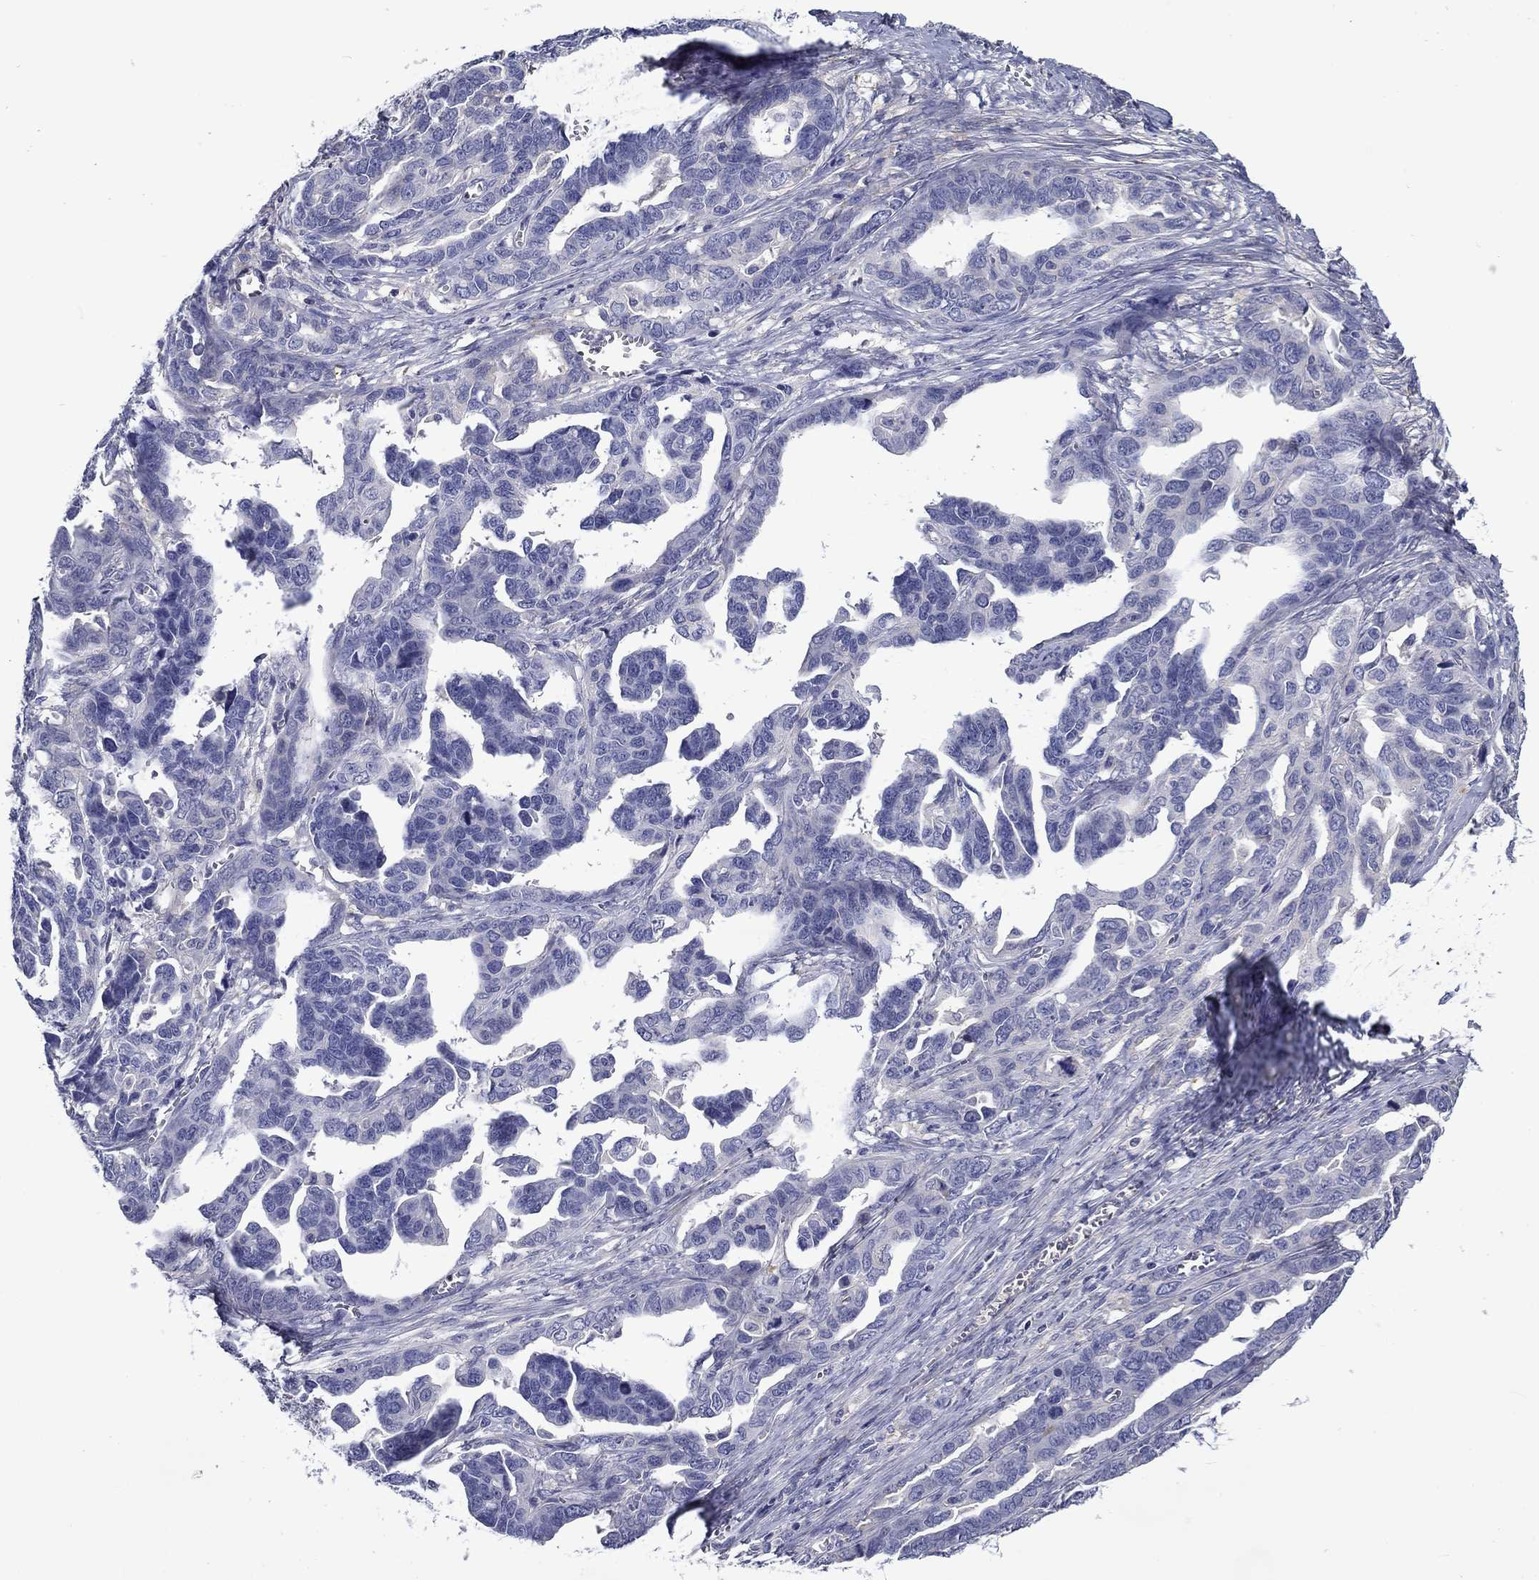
{"staining": {"intensity": "negative", "quantity": "none", "location": "none"}, "tissue": "ovarian cancer", "cell_type": "Tumor cells", "image_type": "cancer", "snomed": [{"axis": "morphology", "description": "Cystadenocarcinoma, serous, NOS"}, {"axis": "topography", "description": "Ovary"}], "caption": "A high-resolution histopathology image shows IHC staining of serous cystadenocarcinoma (ovarian), which demonstrates no significant staining in tumor cells. (DAB (3,3'-diaminobenzidine) IHC visualized using brightfield microscopy, high magnification).", "gene": "CNDP1", "patient": {"sex": "female", "age": 69}}